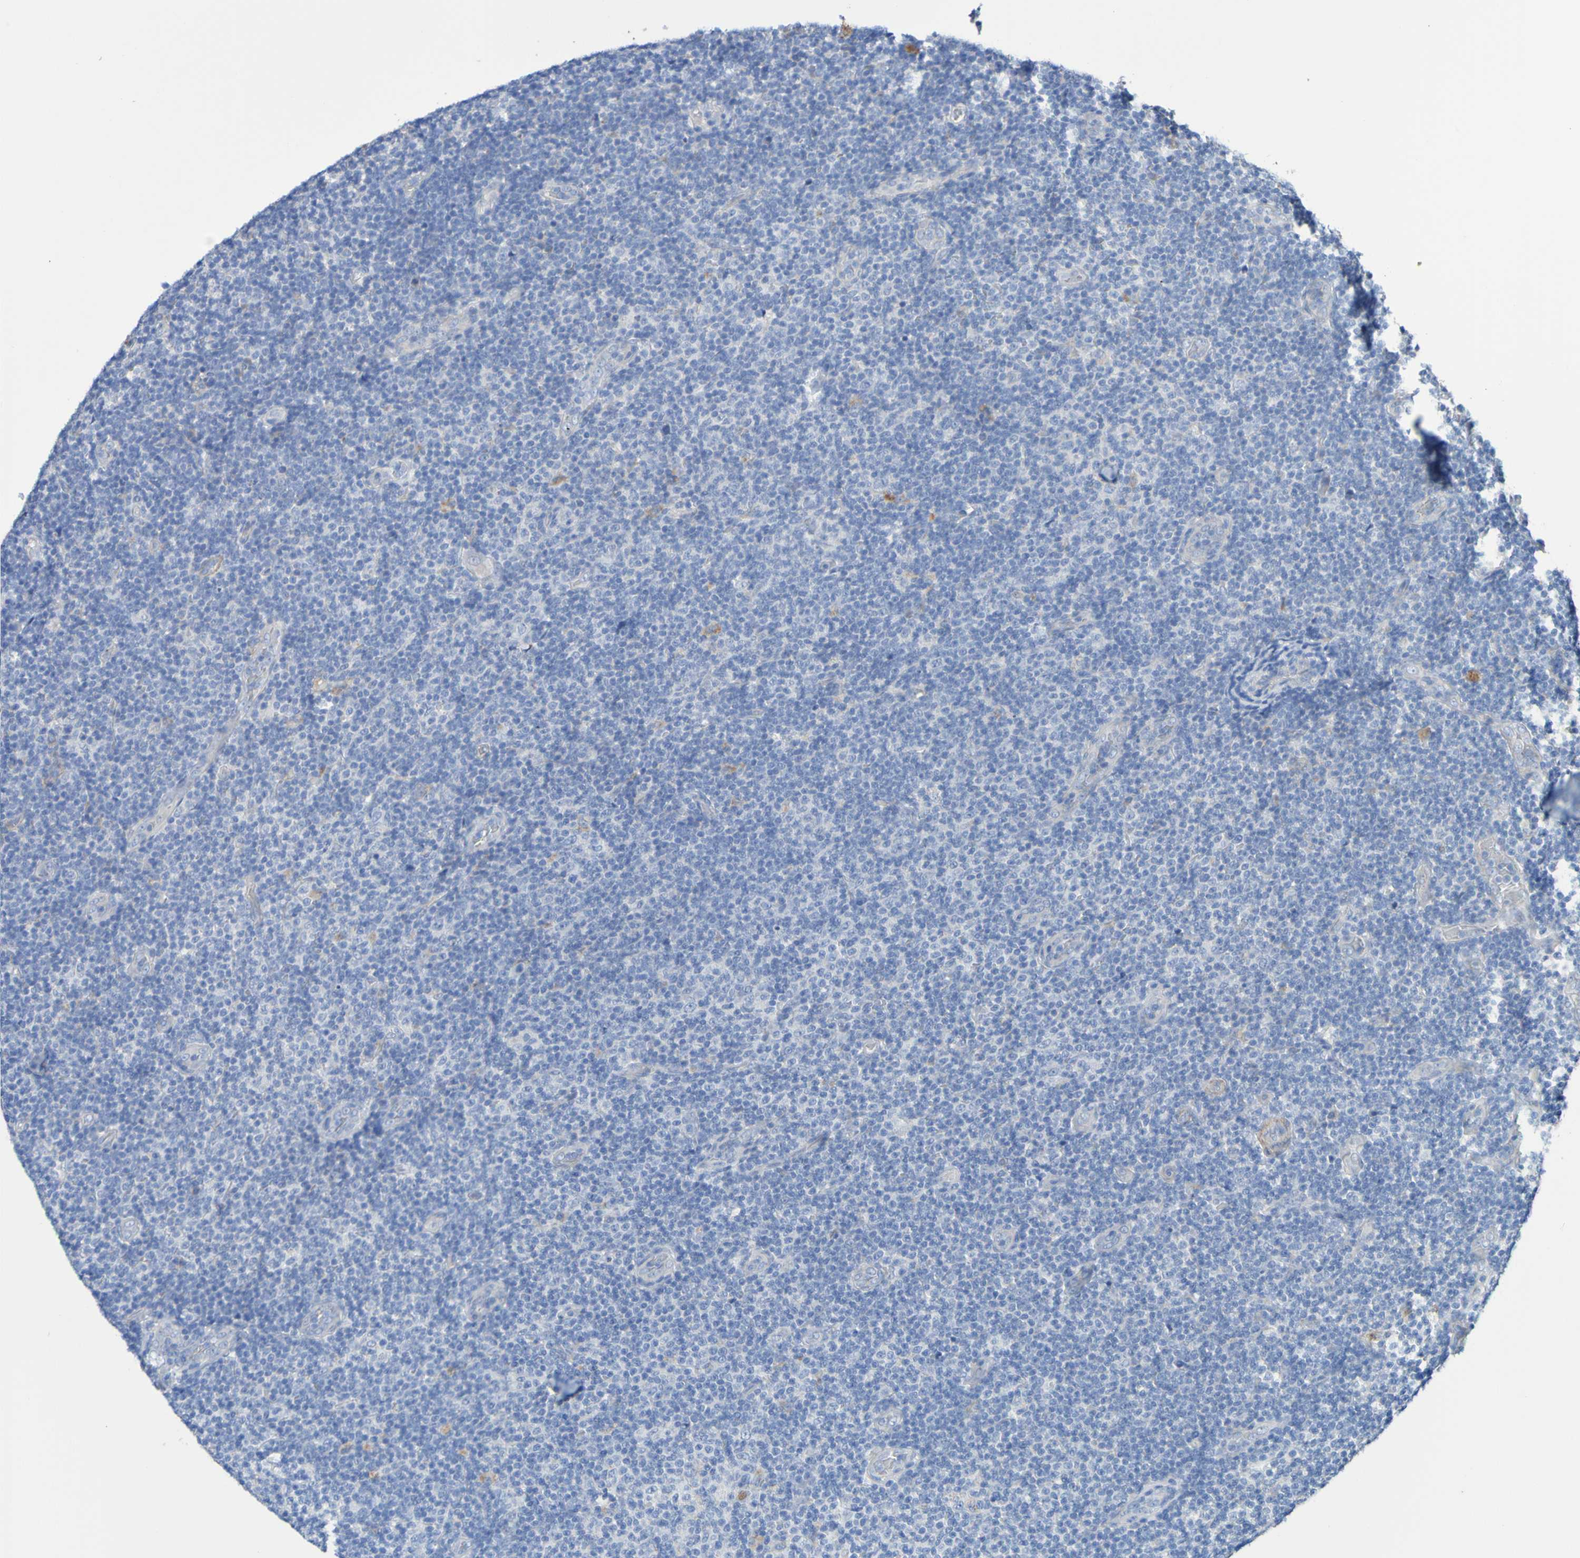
{"staining": {"intensity": "negative", "quantity": "none", "location": "none"}, "tissue": "lymphoma", "cell_type": "Tumor cells", "image_type": "cancer", "snomed": [{"axis": "morphology", "description": "Malignant lymphoma, non-Hodgkin's type, Low grade"}, {"axis": "topography", "description": "Lymph node"}], "caption": "DAB immunohistochemical staining of low-grade malignant lymphoma, non-Hodgkin's type exhibits no significant positivity in tumor cells.", "gene": "SRPRB", "patient": {"sex": "male", "age": 83}}